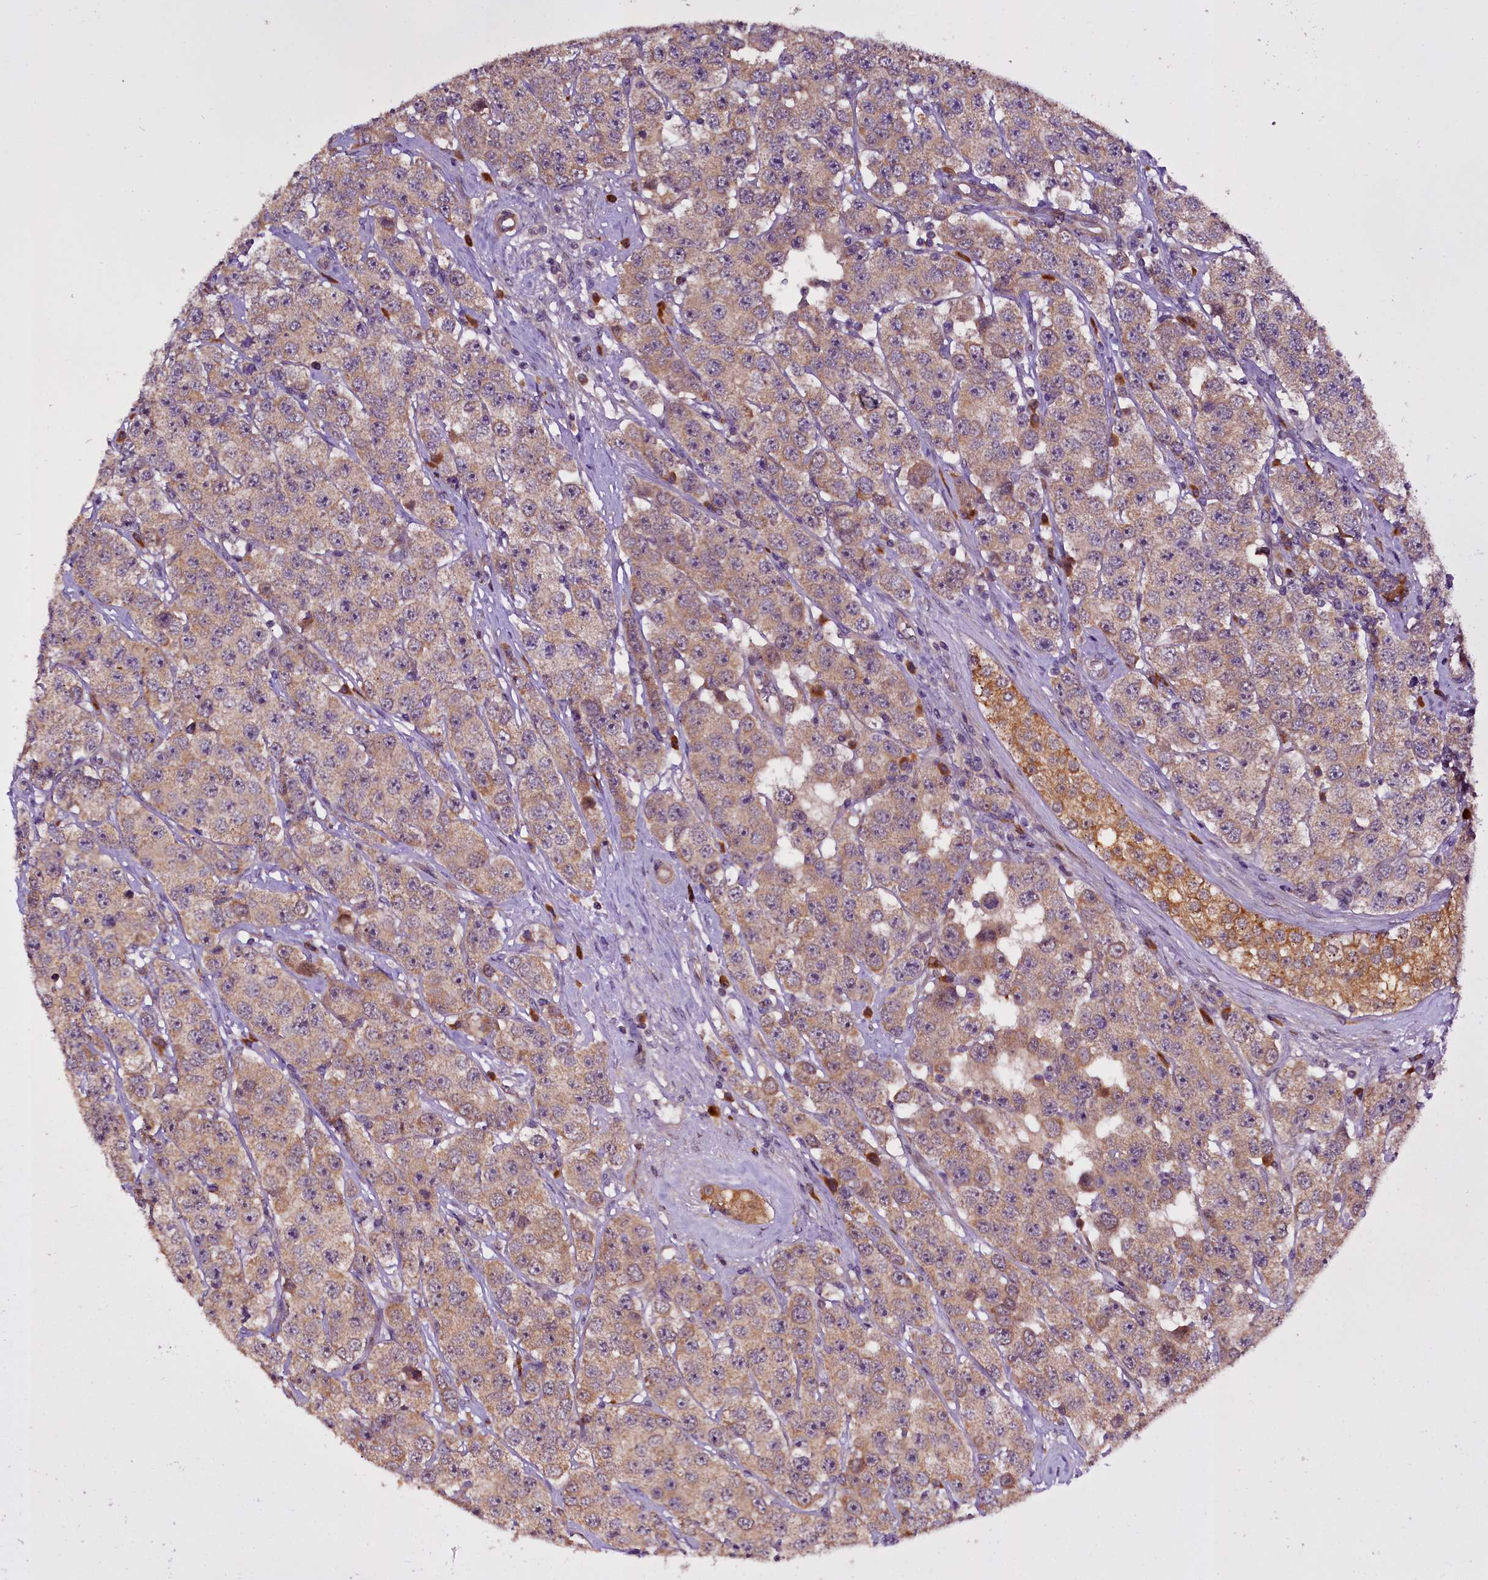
{"staining": {"intensity": "weak", "quantity": "25%-75%", "location": "cytoplasmic/membranous"}, "tissue": "testis cancer", "cell_type": "Tumor cells", "image_type": "cancer", "snomed": [{"axis": "morphology", "description": "Seminoma, NOS"}, {"axis": "topography", "description": "Testis"}], "caption": "About 25%-75% of tumor cells in testis seminoma demonstrate weak cytoplasmic/membranous protein staining as visualized by brown immunohistochemical staining.", "gene": "RPUSD2", "patient": {"sex": "male", "age": 28}}